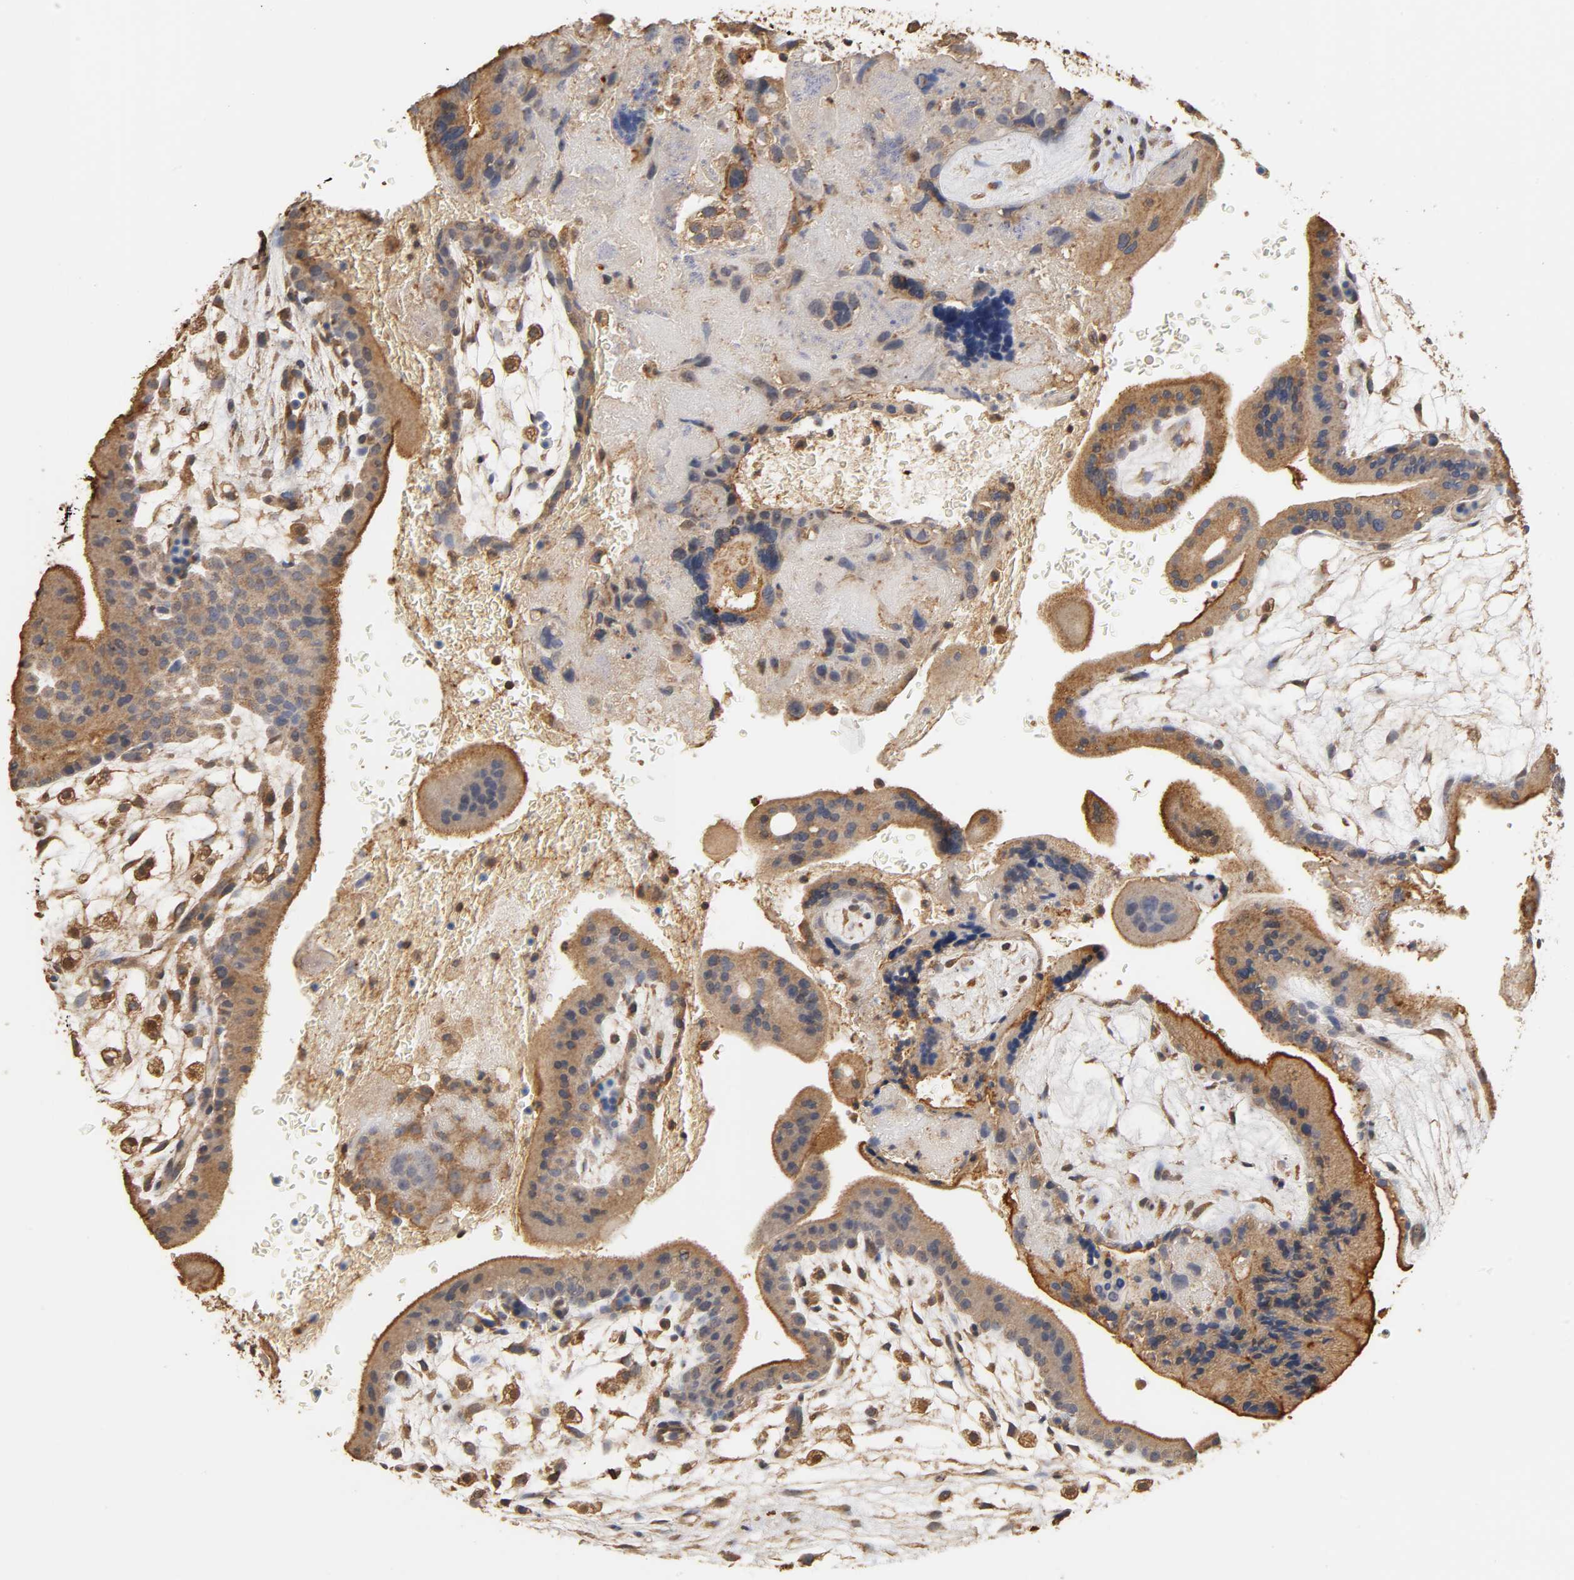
{"staining": {"intensity": "moderate", "quantity": ">75%", "location": "cytoplasmic/membranous"}, "tissue": "placenta", "cell_type": "Decidual cells", "image_type": "normal", "snomed": [{"axis": "morphology", "description": "Normal tissue, NOS"}, {"axis": "topography", "description": "Placenta"}], "caption": "High-power microscopy captured an immunohistochemistry image of unremarkable placenta, revealing moderate cytoplasmic/membranous positivity in approximately >75% of decidual cells. The staining is performed using DAB (3,3'-diaminobenzidine) brown chromogen to label protein expression. The nuclei are counter-stained blue using hematoxylin.", "gene": "PKN1", "patient": {"sex": "female", "age": 35}}